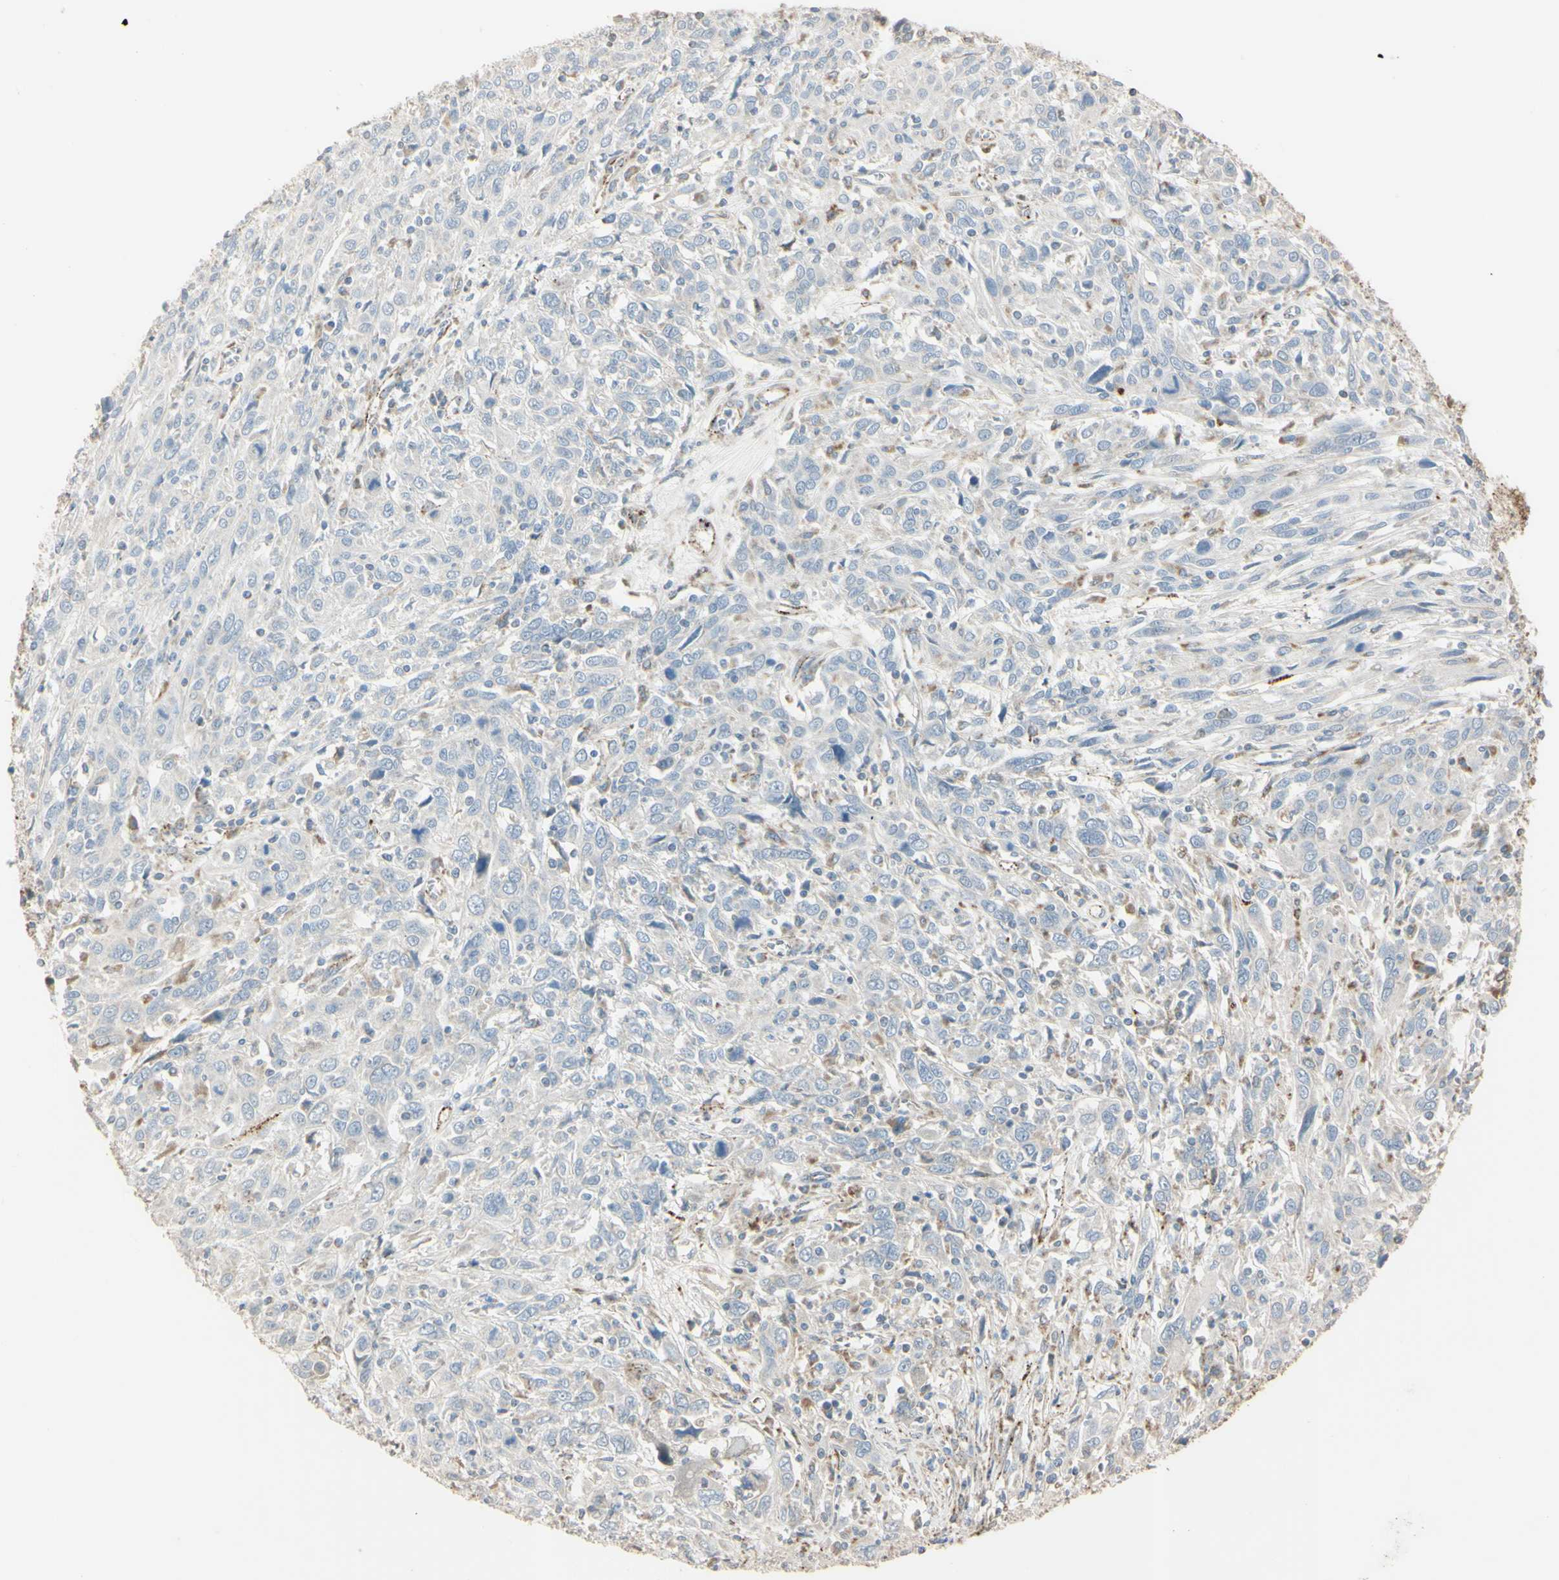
{"staining": {"intensity": "negative", "quantity": "none", "location": "none"}, "tissue": "cervical cancer", "cell_type": "Tumor cells", "image_type": "cancer", "snomed": [{"axis": "morphology", "description": "Squamous cell carcinoma, NOS"}, {"axis": "topography", "description": "Cervix"}], "caption": "High power microscopy image of an IHC histopathology image of cervical cancer, revealing no significant expression in tumor cells. (DAB (3,3'-diaminobenzidine) immunohistochemistry (IHC) visualized using brightfield microscopy, high magnification).", "gene": "ANGPTL1", "patient": {"sex": "female", "age": 46}}